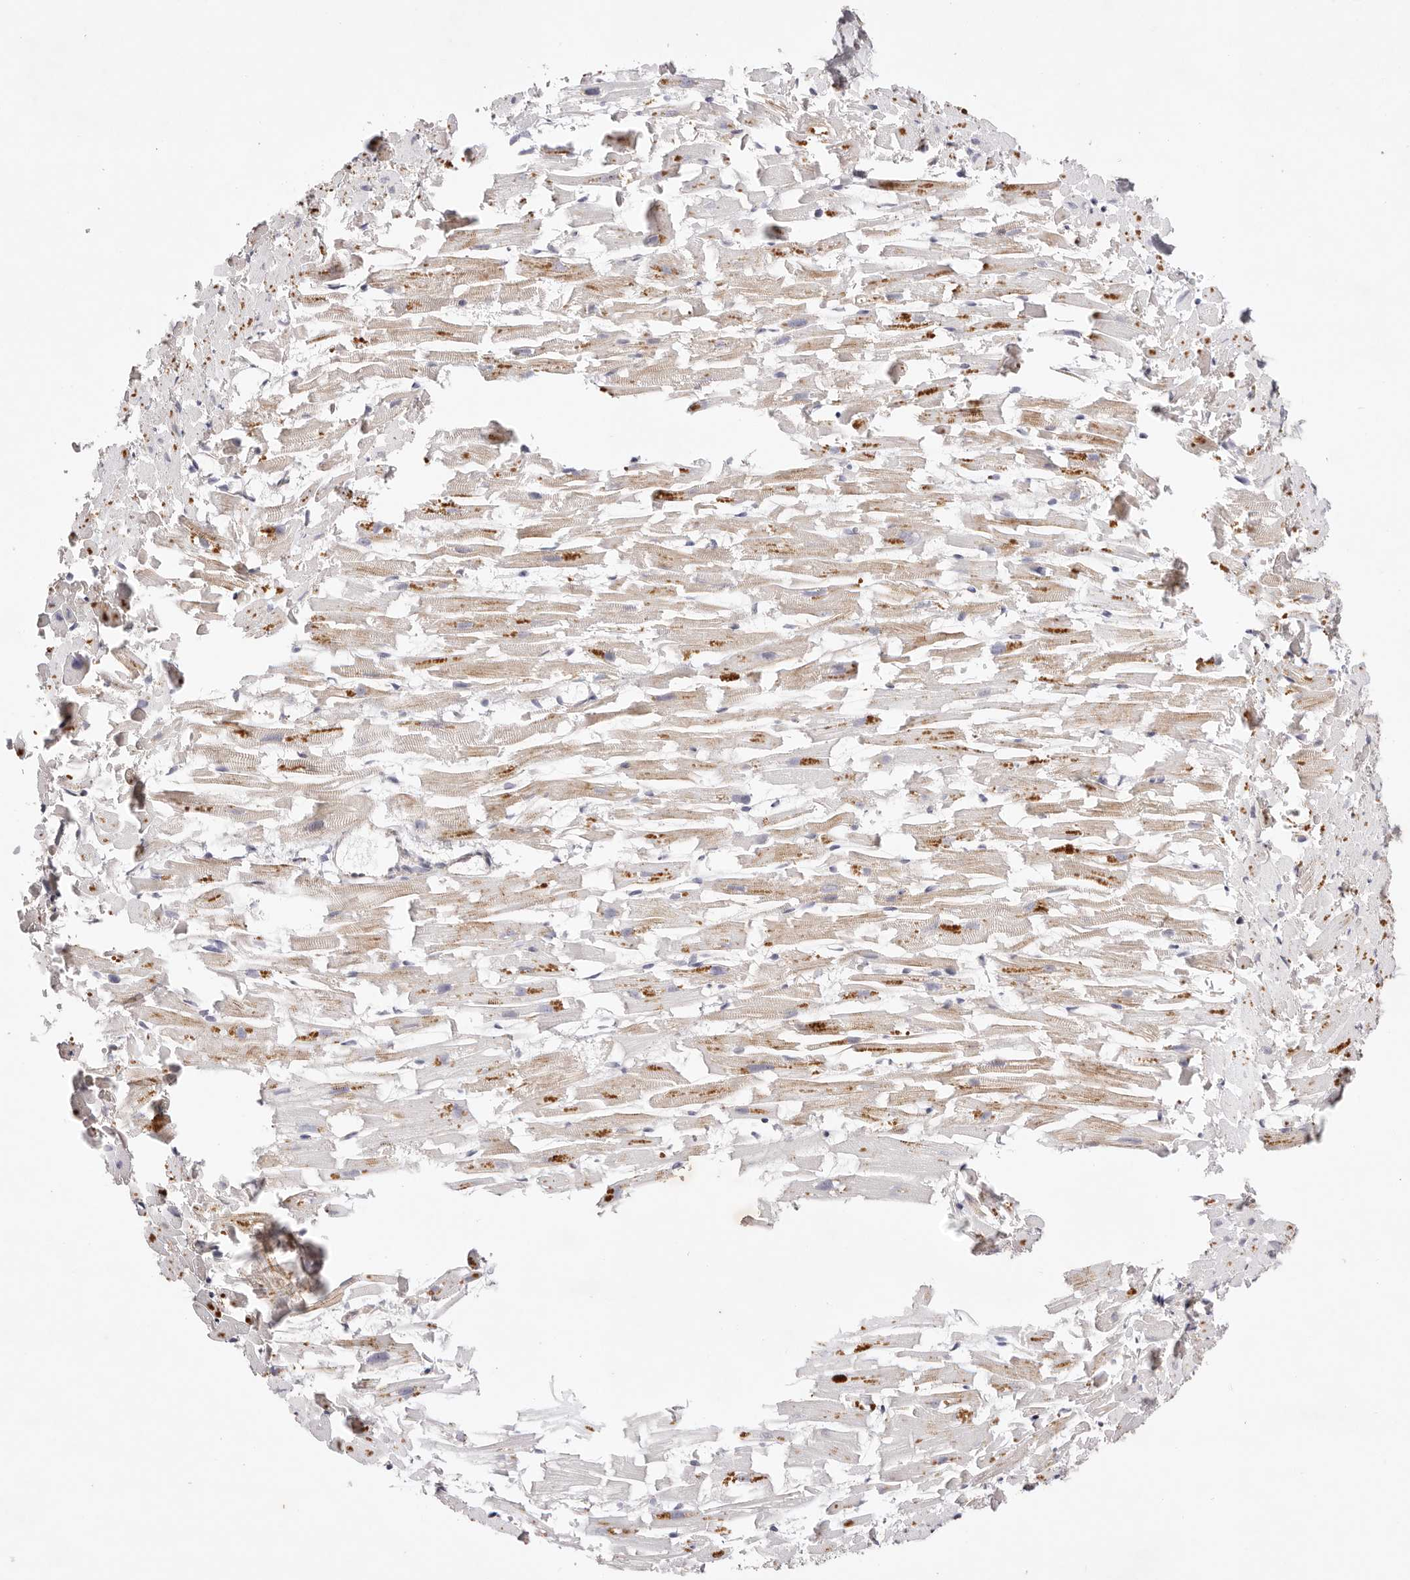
{"staining": {"intensity": "negative", "quantity": "none", "location": "none"}, "tissue": "heart muscle", "cell_type": "Cardiomyocytes", "image_type": "normal", "snomed": [{"axis": "morphology", "description": "Normal tissue, NOS"}, {"axis": "topography", "description": "Heart"}], "caption": "IHC image of unremarkable heart muscle: heart muscle stained with DAB demonstrates no significant protein expression in cardiomyocytes.", "gene": "SLC35B2", "patient": {"sex": "female", "age": 64}}